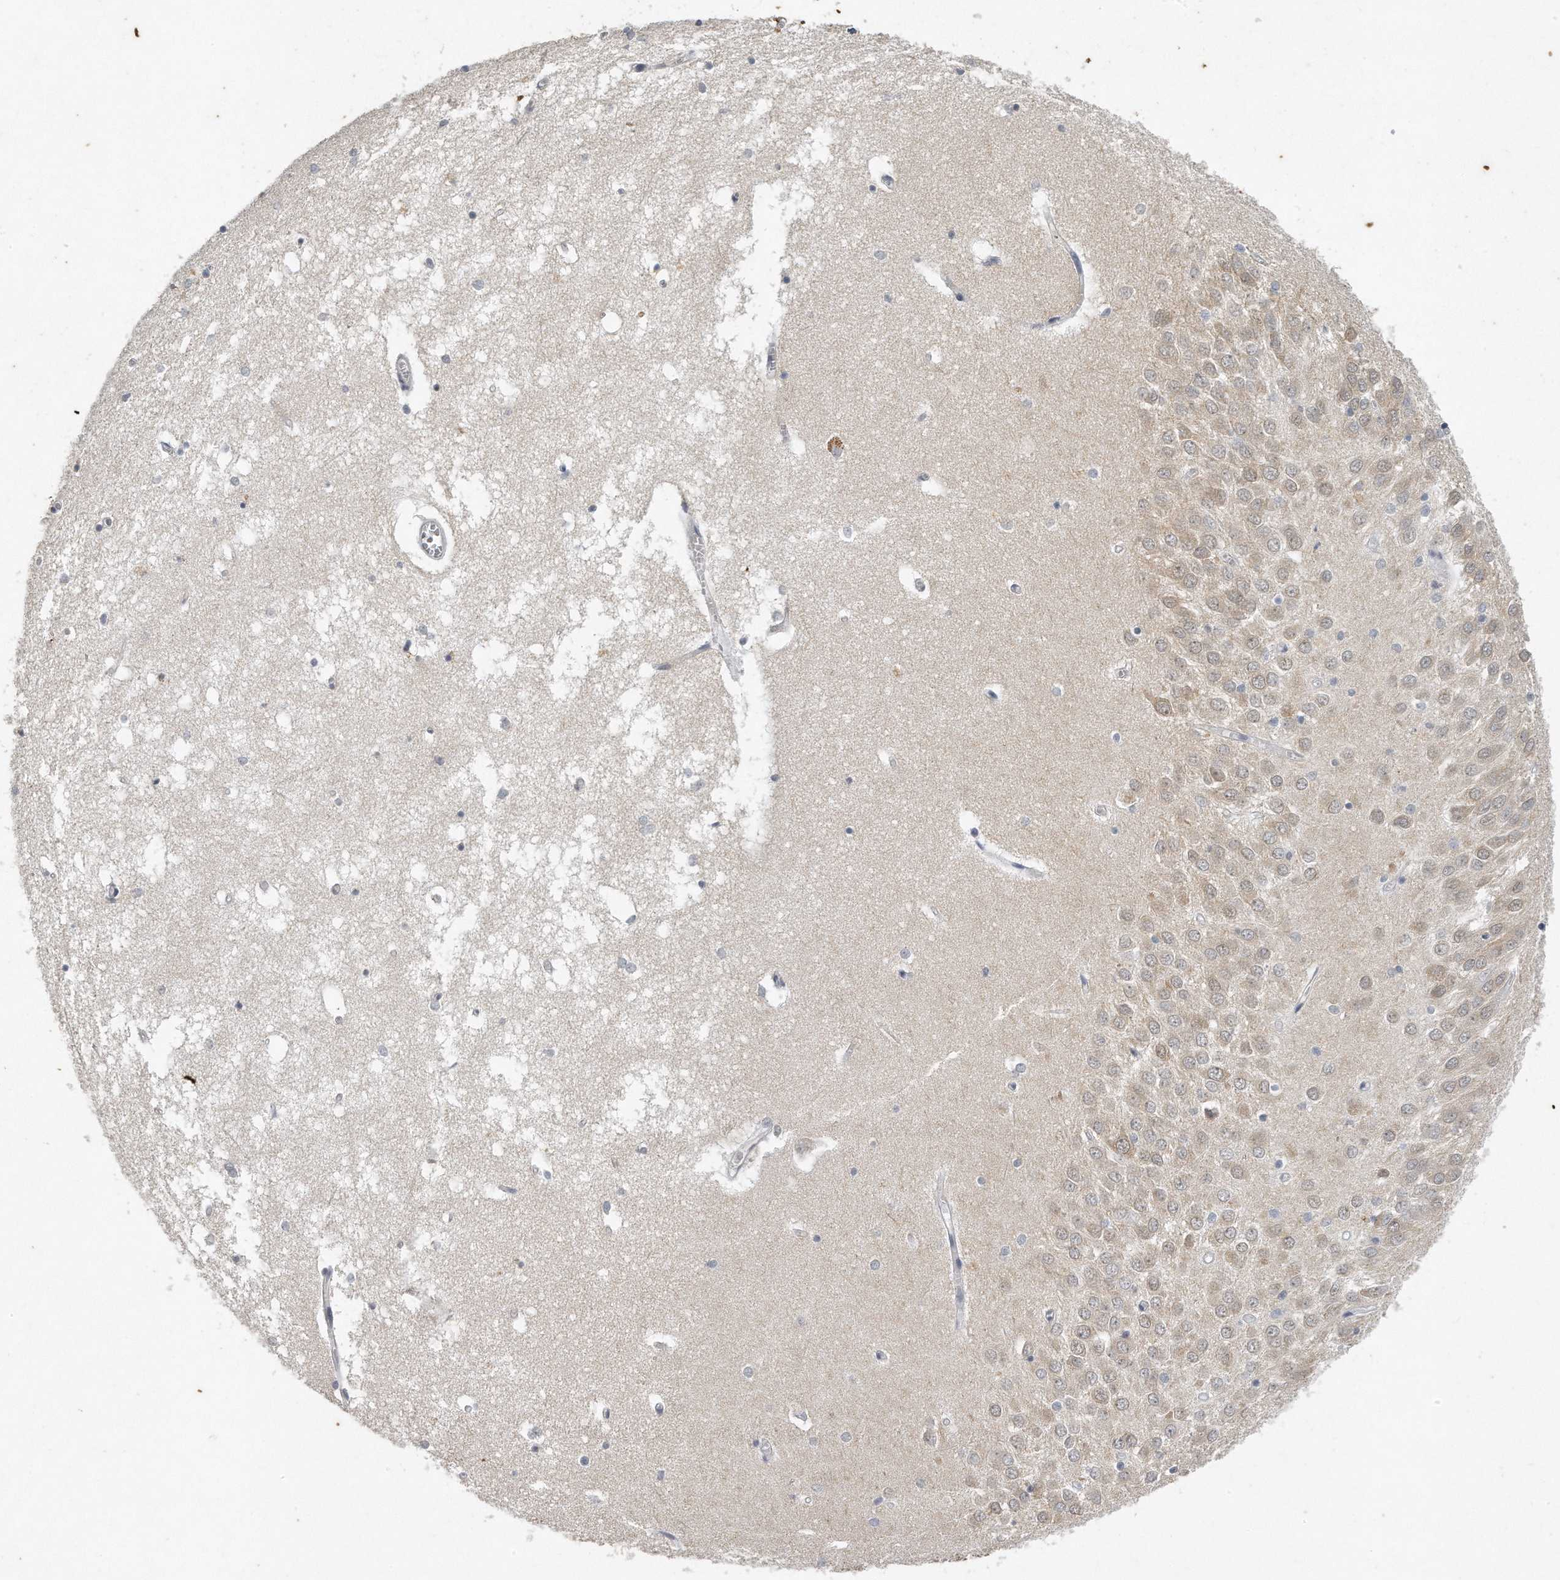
{"staining": {"intensity": "negative", "quantity": "none", "location": "none"}, "tissue": "hippocampus", "cell_type": "Glial cells", "image_type": "normal", "snomed": [{"axis": "morphology", "description": "Normal tissue, NOS"}, {"axis": "topography", "description": "Hippocampus"}], "caption": "Immunohistochemical staining of unremarkable hippocampus demonstrates no significant staining in glial cells. Nuclei are stained in blue.", "gene": "CAMK1", "patient": {"sex": "male", "age": 70}}